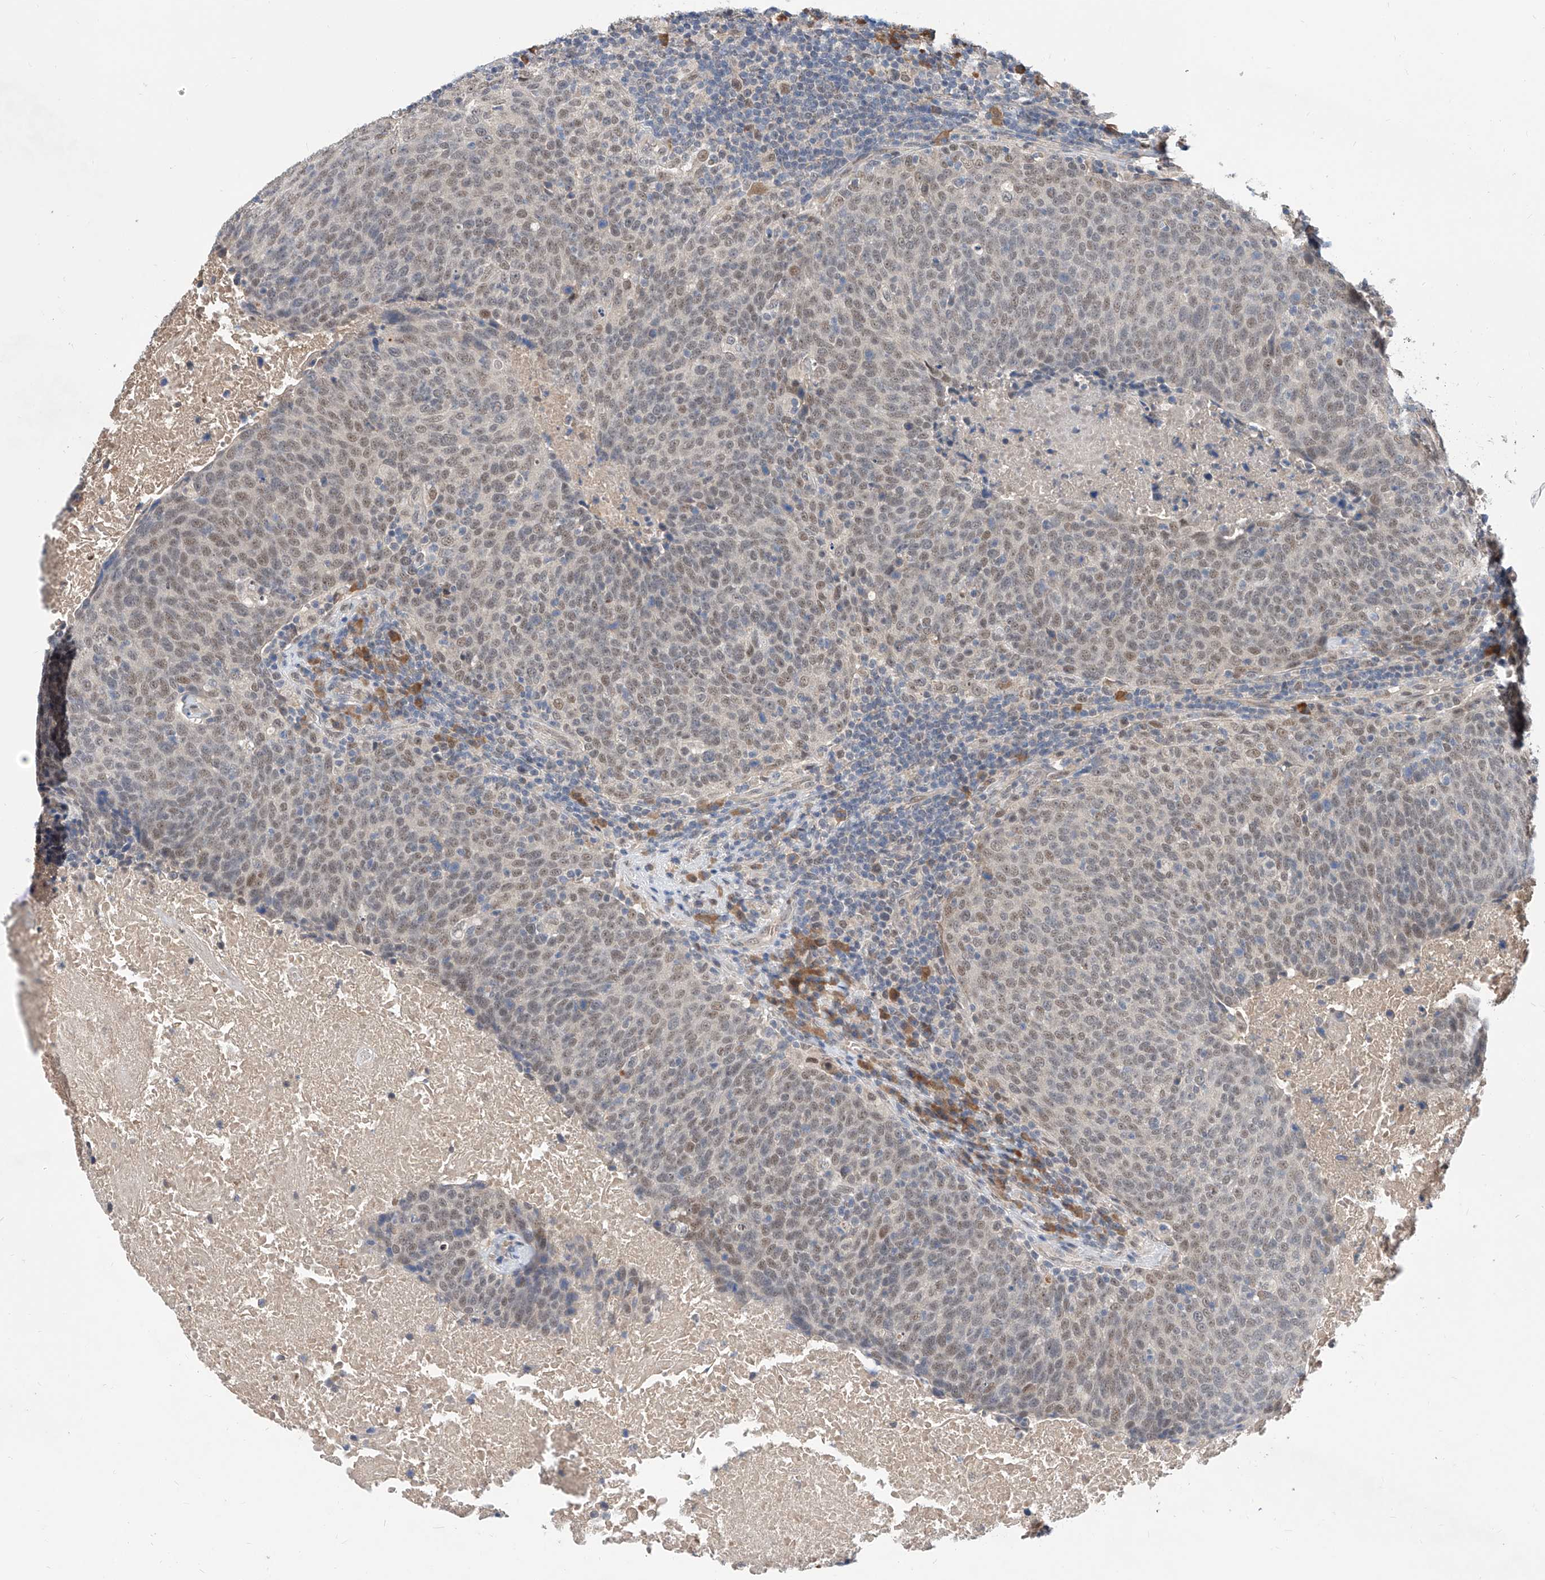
{"staining": {"intensity": "weak", "quantity": "25%-75%", "location": "nuclear"}, "tissue": "head and neck cancer", "cell_type": "Tumor cells", "image_type": "cancer", "snomed": [{"axis": "morphology", "description": "Squamous cell carcinoma, NOS"}, {"axis": "morphology", "description": "Squamous cell carcinoma, metastatic, NOS"}, {"axis": "topography", "description": "Lymph node"}, {"axis": "topography", "description": "Head-Neck"}], "caption": "IHC (DAB (3,3'-diaminobenzidine)) staining of head and neck squamous cell carcinoma displays weak nuclear protein expression in approximately 25%-75% of tumor cells. (DAB = brown stain, brightfield microscopy at high magnification).", "gene": "CARMIL3", "patient": {"sex": "male", "age": 62}}